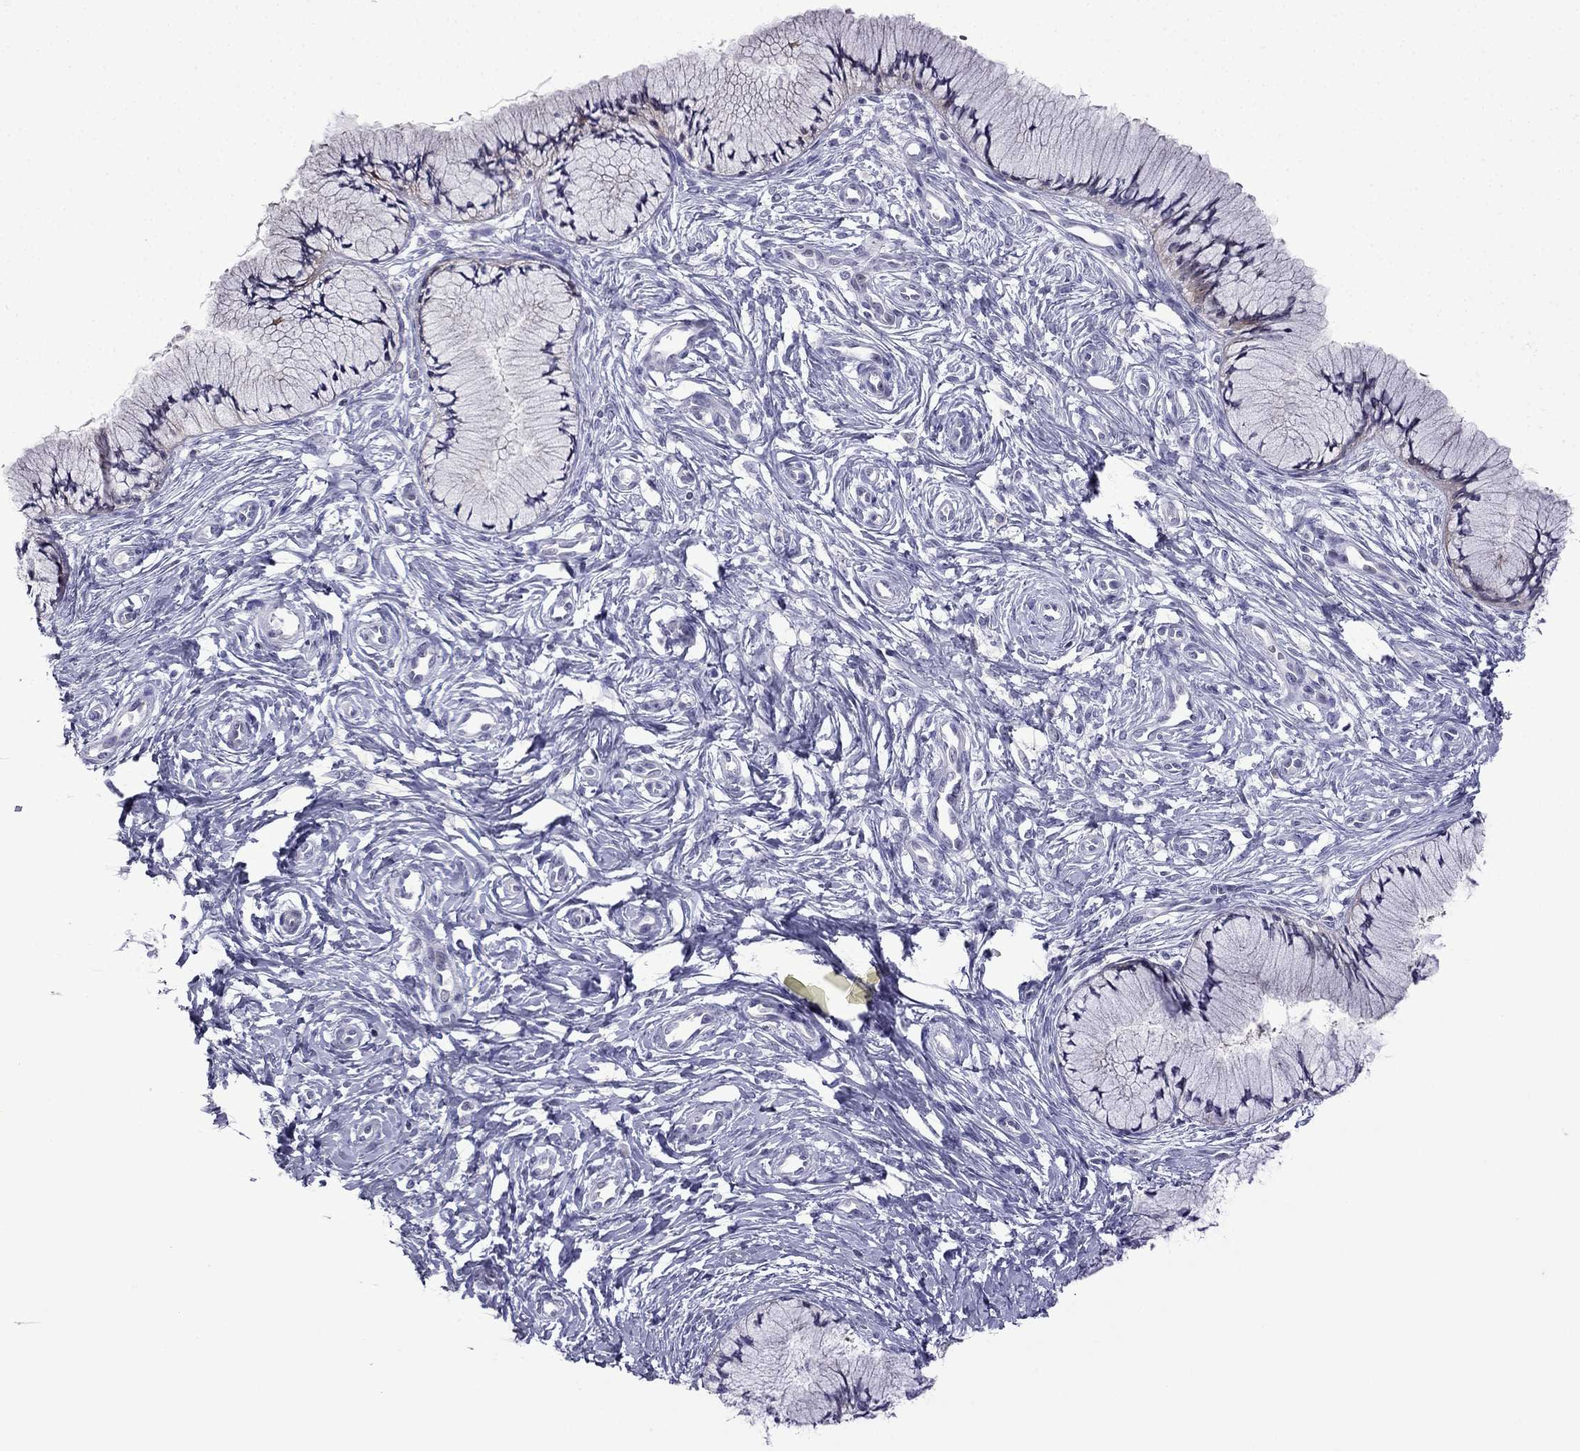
{"staining": {"intensity": "negative", "quantity": "none", "location": "none"}, "tissue": "cervix", "cell_type": "Glandular cells", "image_type": "normal", "snomed": [{"axis": "morphology", "description": "Normal tissue, NOS"}, {"axis": "topography", "description": "Cervix"}], "caption": "IHC image of unremarkable cervix: human cervix stained with DAB shows no significant protein expression in glandular cells.", "gene": "POM121L12", "patient": {"sex": "female", "age": 37}}